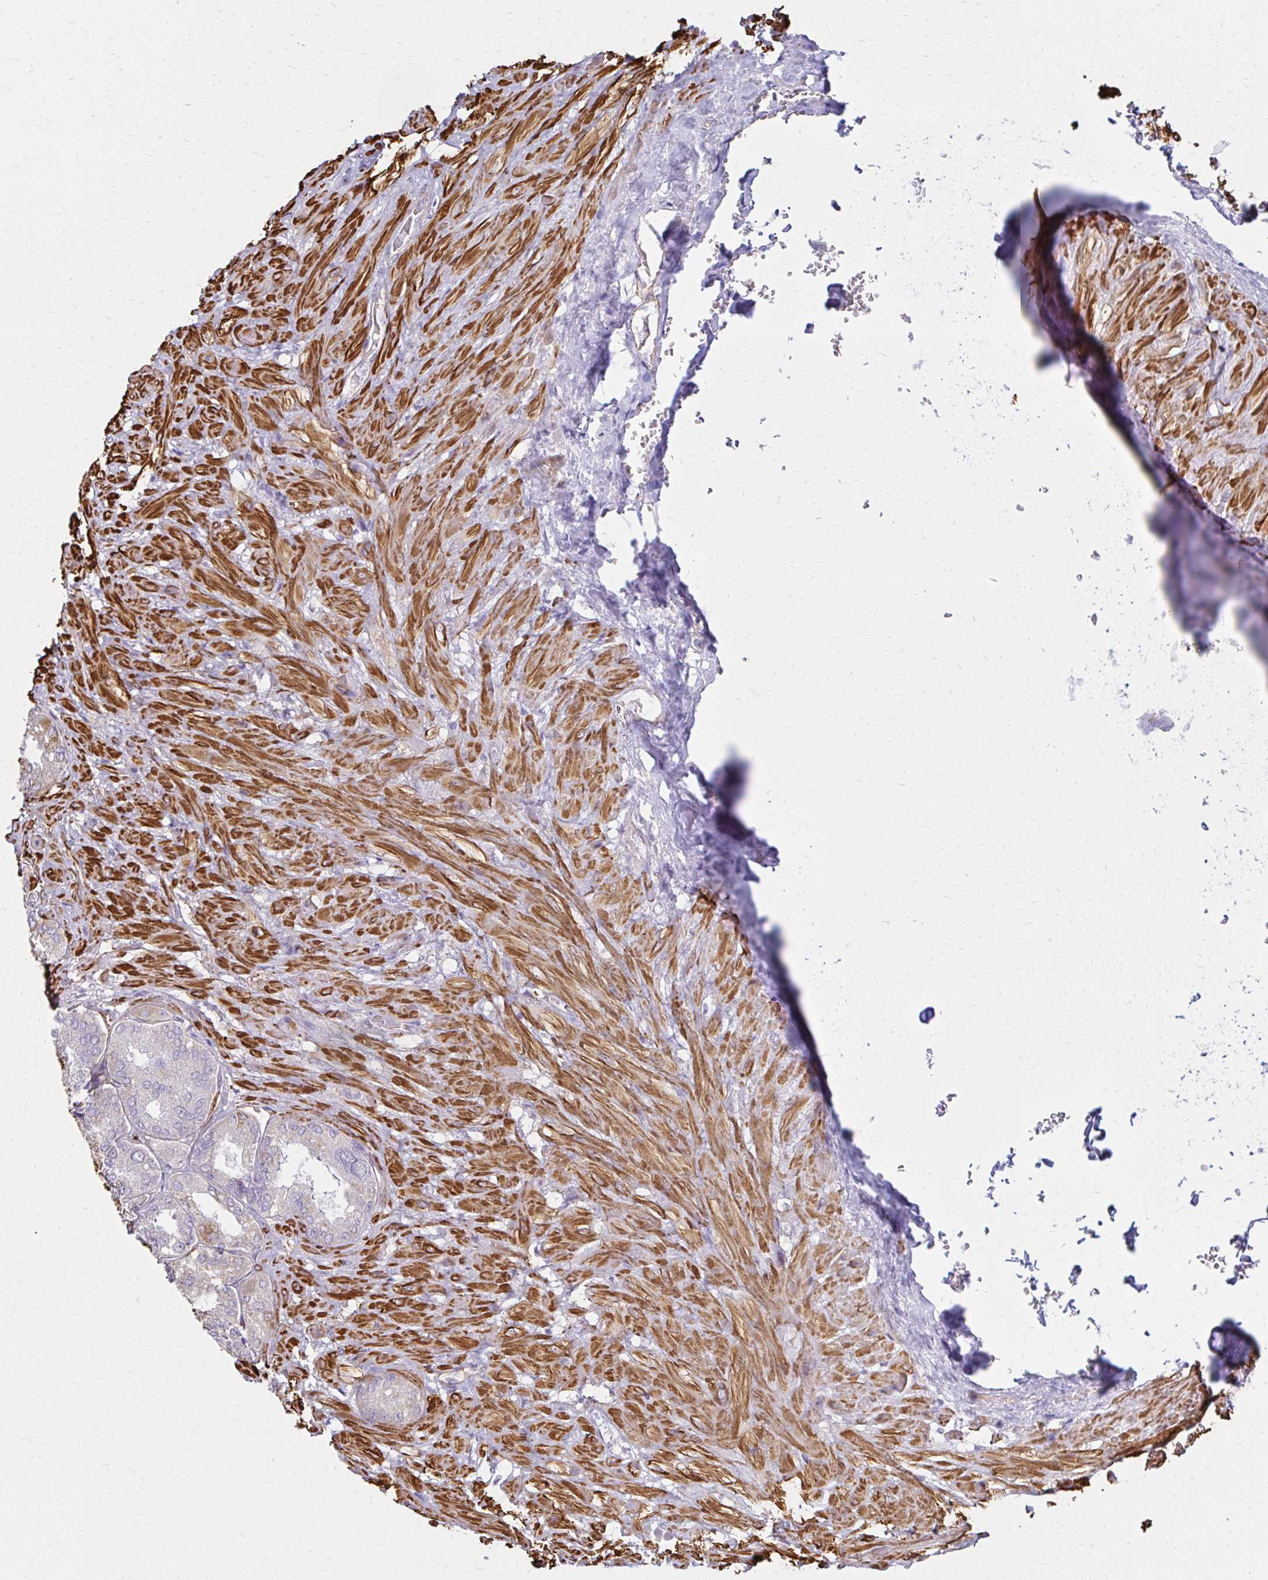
{"staining": {"intensity": "weak", "quantity": "<25%", "location": "cytoplasmic/membranous"}, "tissue": "seminal vesicle", "cell_type": "Glandular cells", "image_type": "normal", "snomed": [{"axis": "morphology", "description": "Normal tissue, NOS"}, {"axis": "topography", "description": "Seminal veicle"}], "caption": "Immunohistochemistry of benign human seminal vesicle displays no positivity in glandular cells. (Brightfield microscopy of DAB IHC at high magnification).", "gene": "TIMMDC1", "patient": {"sex": "male", "age": 68}}